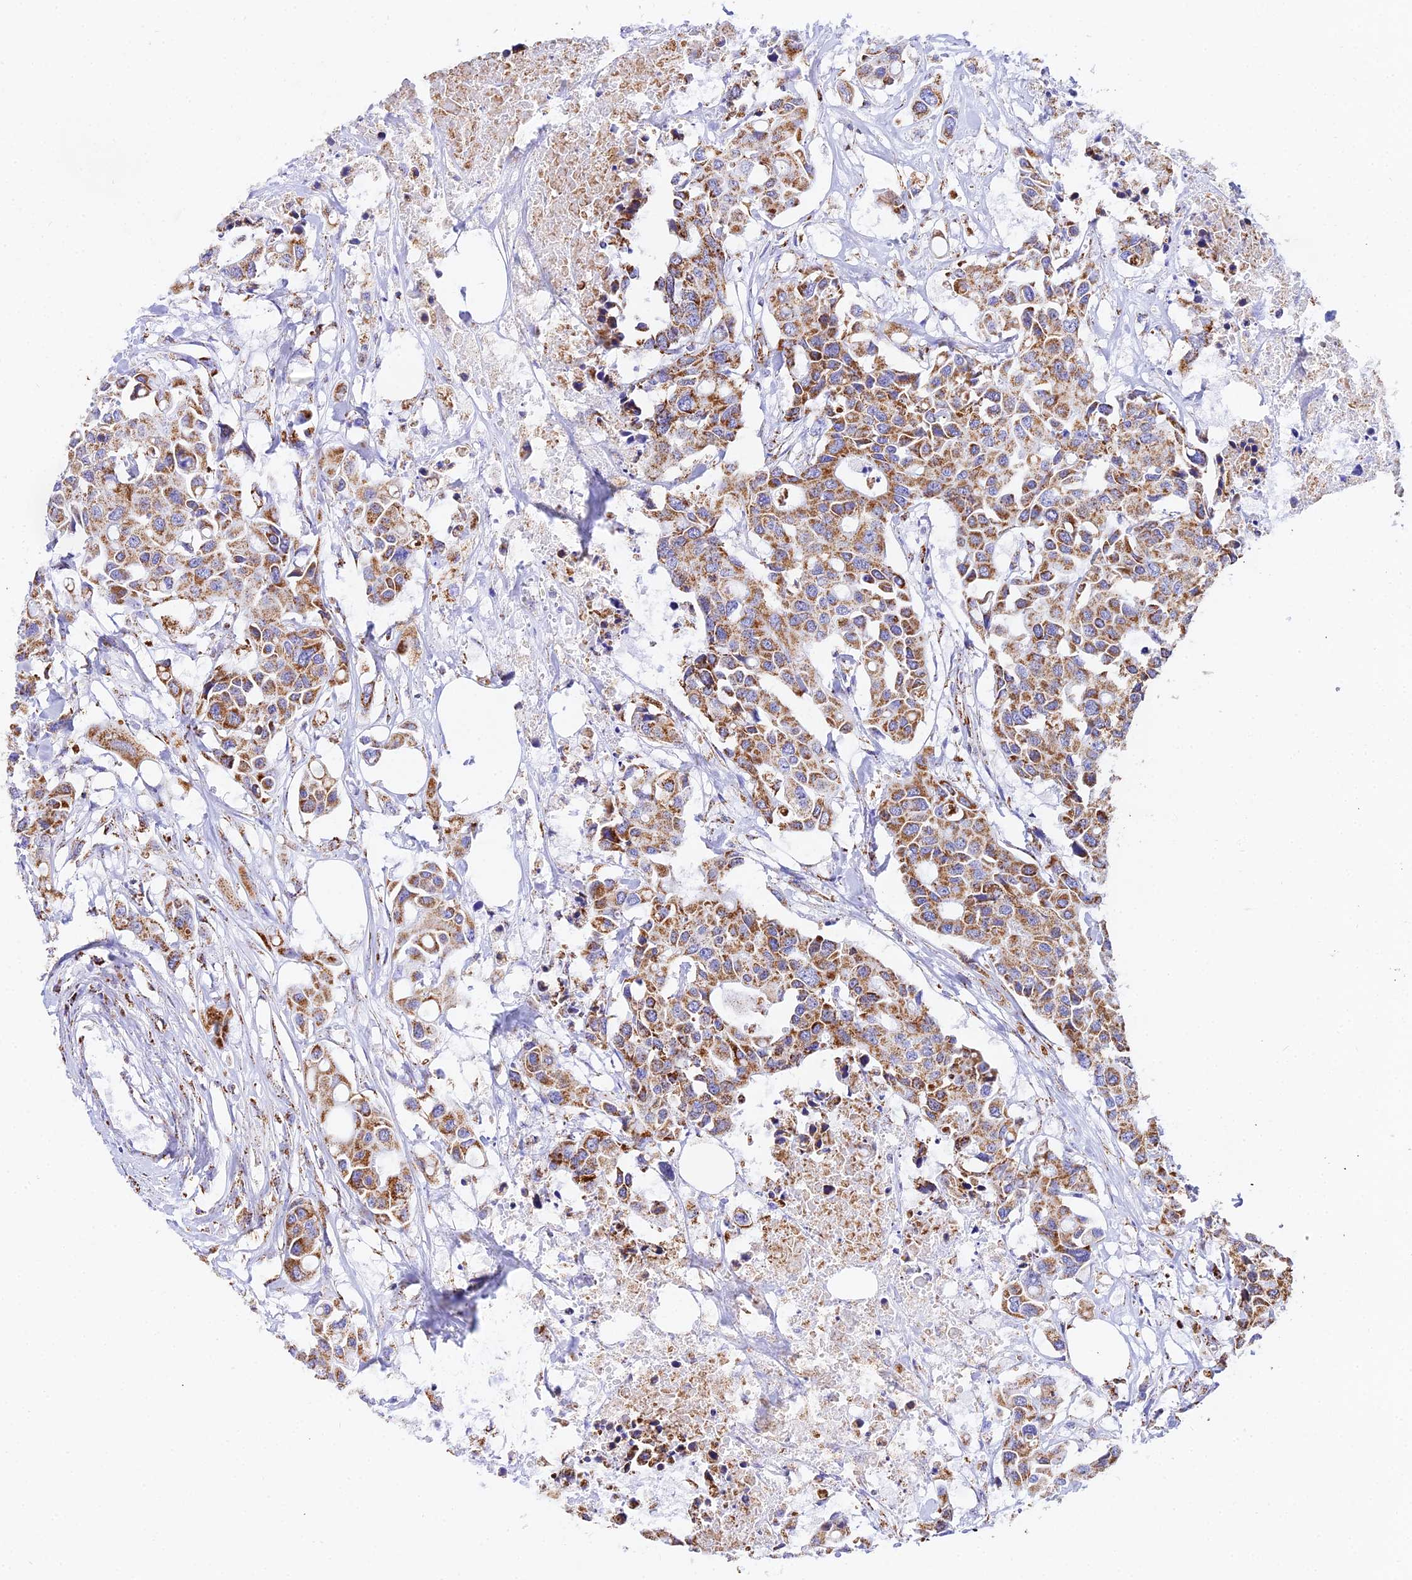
{"staining": {"intensity": "moderate", "quantity": ">75%", "location": "cytoplasmic/membranous"}, "tissue": "colorectal cancer", "cell_type": "Tumor cells", "image_type": "cancer", "snomed": [{"axis": "morphology", "description": "Adenocarcinoma, NOS"}, {"axis": "topography", "description": "Colon"}], "caption": "Colorectal cancer (adenocarcinoma) tissue demonstrates moderate cytoplasmic/membranous expression in about >75% of tumor cells", "gene": "ATP5PD", "patient": {"sex": "male", "age": 77}}